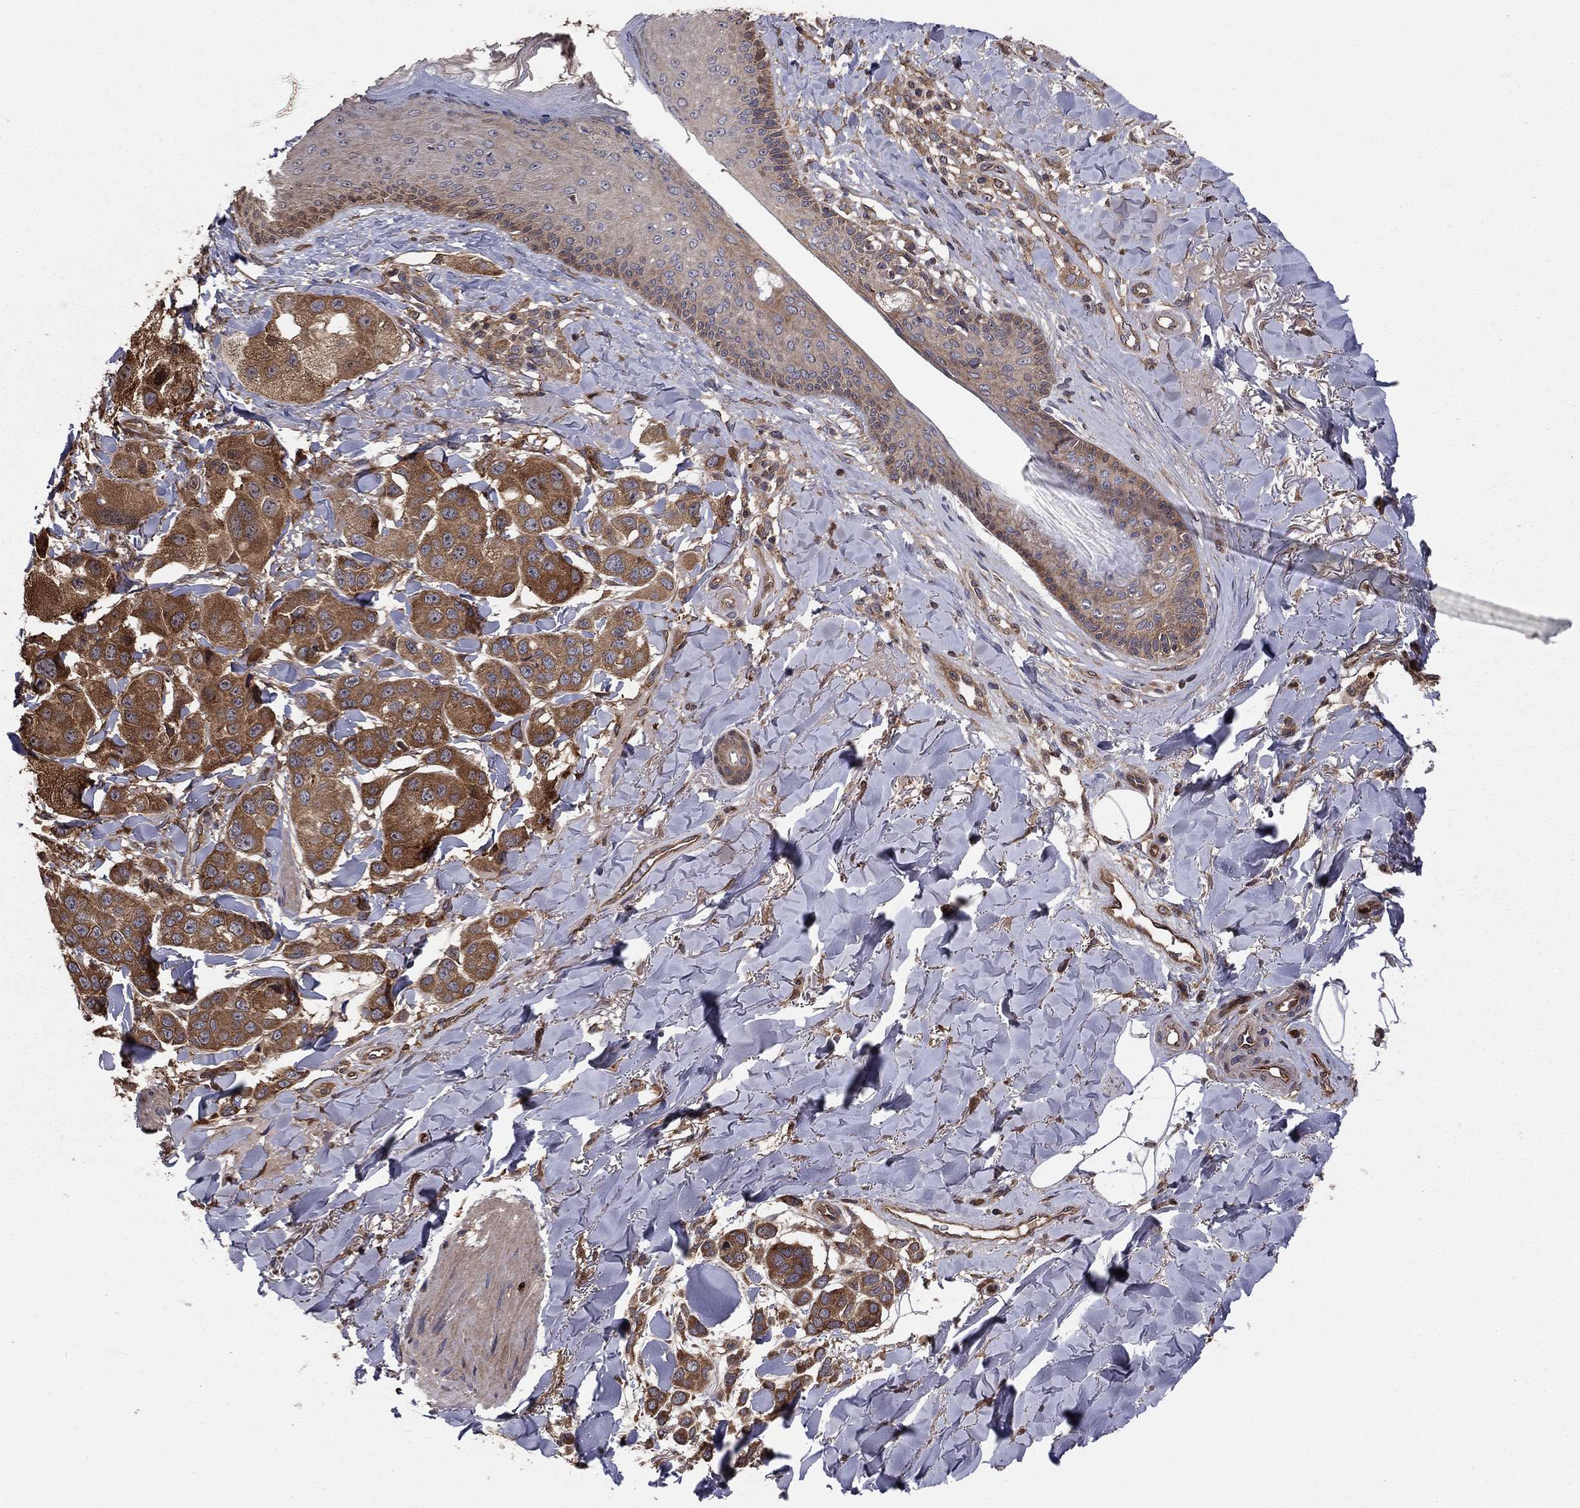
{"staining": {"intensity": "strong", "quantity": "25%-75%", "location": "cytoplasmic/membranous"}, "tissue": "melanoma", "cell_type": "Tumor cells", "image_type": "cancer", "snomed": [{"axis": "morphology", "description": "Malignant melanoma, NOS"}, {"axis": "topography", "description": "Skin"}], "caption": "IHC staining of melanoma, which reveals high levels of strong cytoplasmic/membranous expression in approximately 25%-75% of tumor cells indicating strong cytoplasmic/membranous protein expression. The staining was performed using DAB (3,3'-diaminobenzidine) (brown) for protein detection and nuclei were counterstained in hematoxylin (blue).", "gene": "BABAM2", "patient": {"sex": "male", "age": 57}}